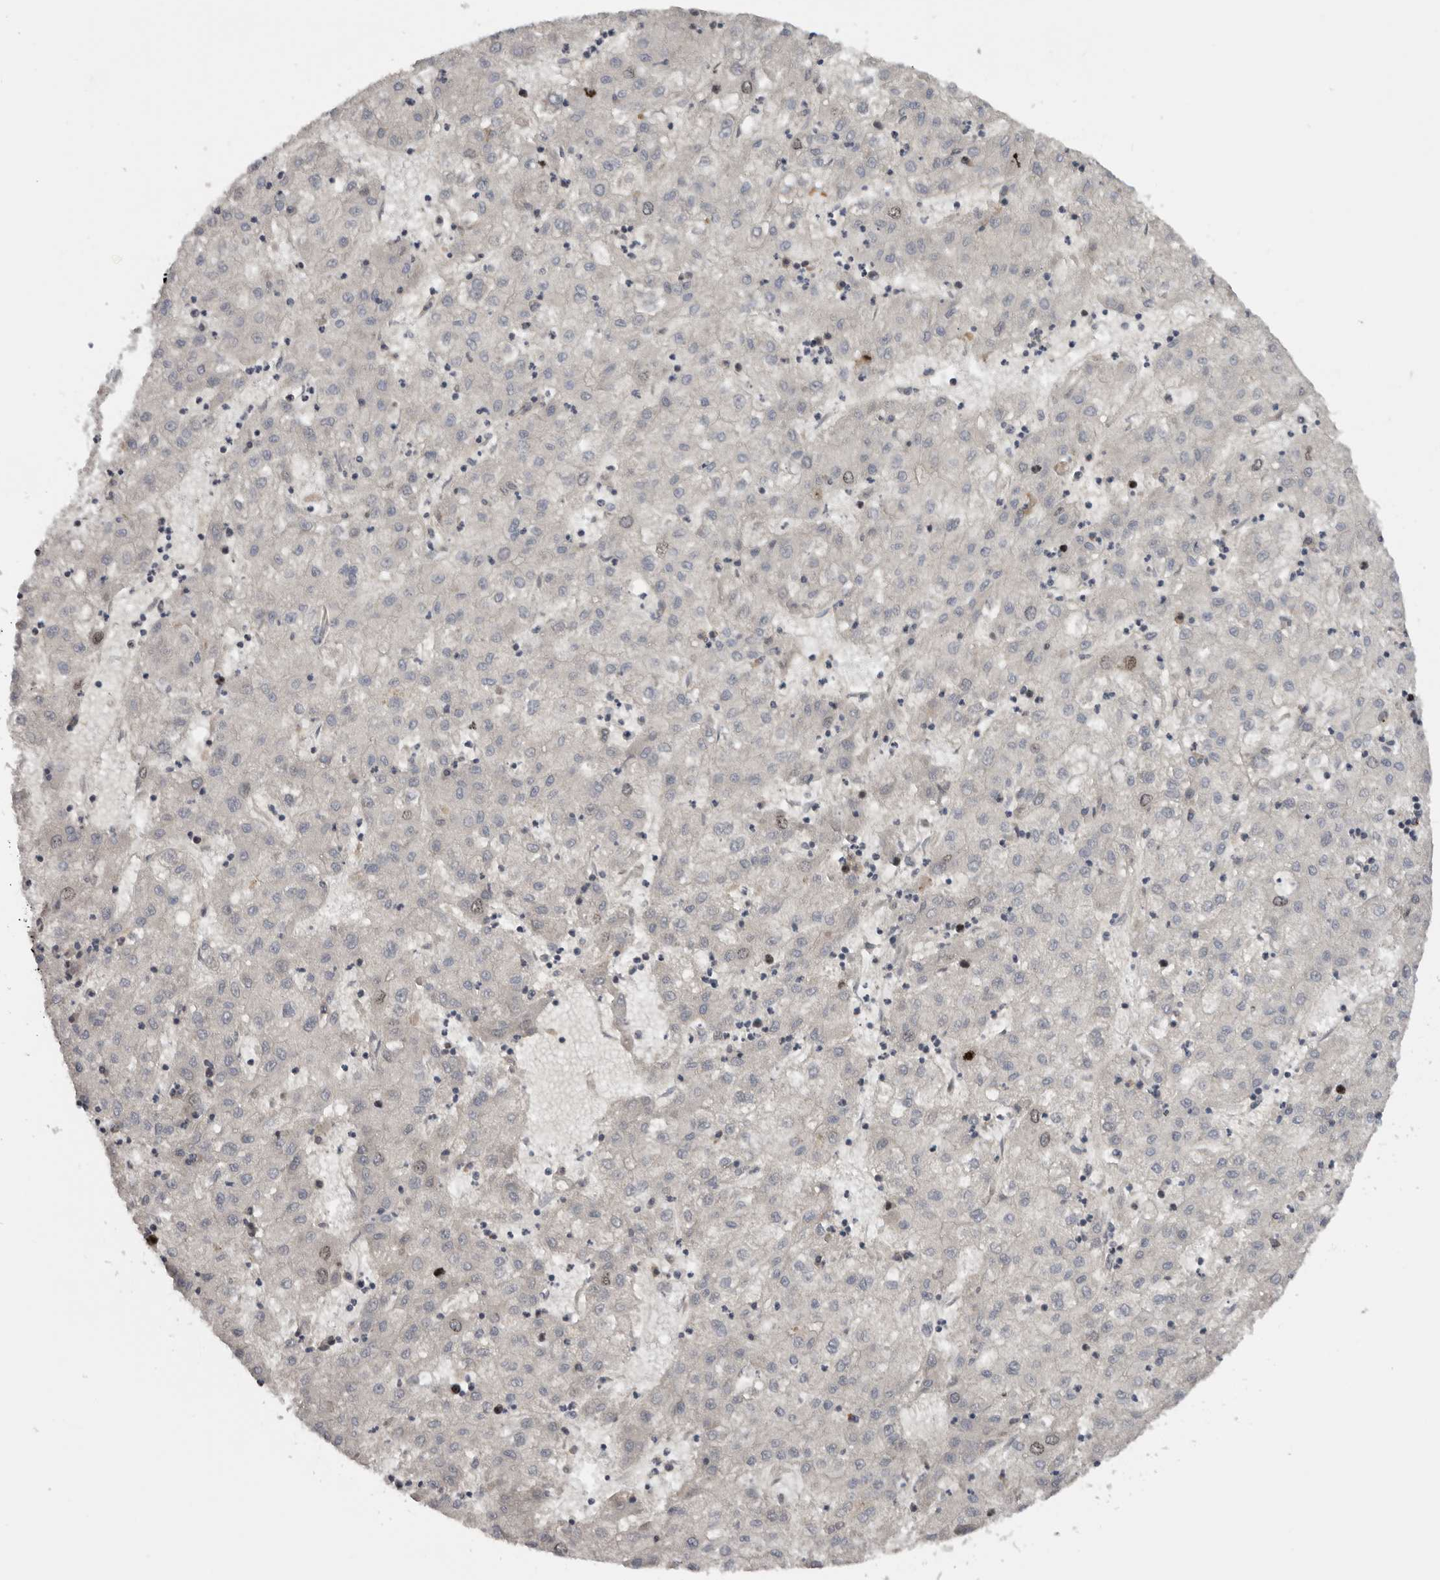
{"staining": {"intensity": "weak", "quantity": "<25%", "location": "nuclear"}, "tissue": "liver cancer", "cell_type": "Tumor cells", "image_type": "cancer", "snomed": [{"axis": "morphology", "description": "Carcinoma, Hepatocellular, NOS"}, {"axis": "topography", "description": "Liver"}], "caption": "The image reveals no significant expression in tumor cells of liver cancer.", "gene": "CDCA8", "patient": {"sex": "male", "age": 72}}